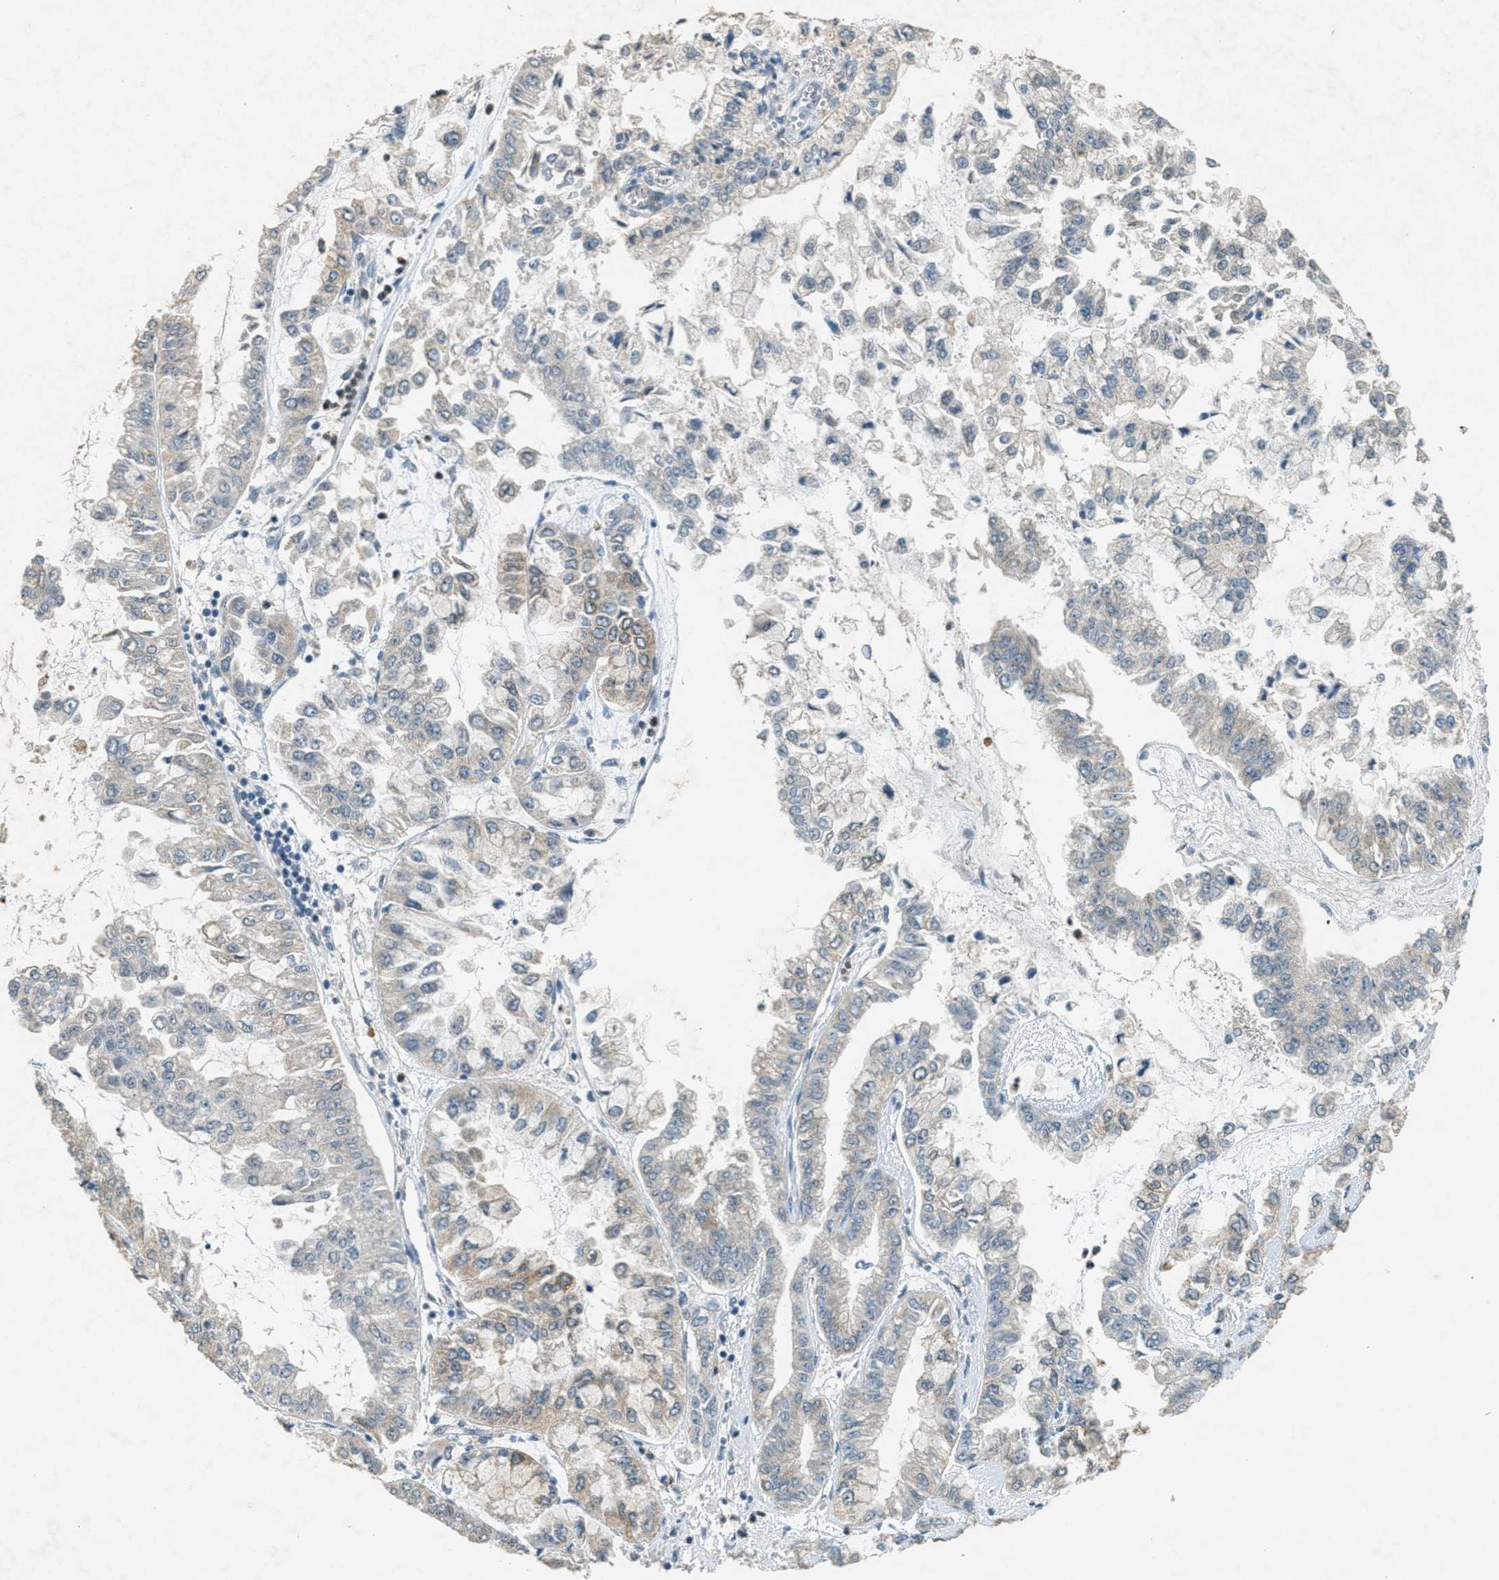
{"staining": {"intensity": "weak", "quantity": "<25%", "location": "cytoplasmic/membranous"}, "tissue": "liver cancer", "cell_type": "Tumor cells", "image_type": "cancer", "snomed": [{"axis": "morphology", "description": "Cholangiocarcinoma"}, {"axis": "topography", "description": "Liver"}], "caption": "A high-resolution photomicrograph shows IHC staining of liver cholangiocarcinoma, which exhibits no significant staining in tumor cells.", "gene": "RAB3D", "patient": {"sex": "female", "age": 79}}